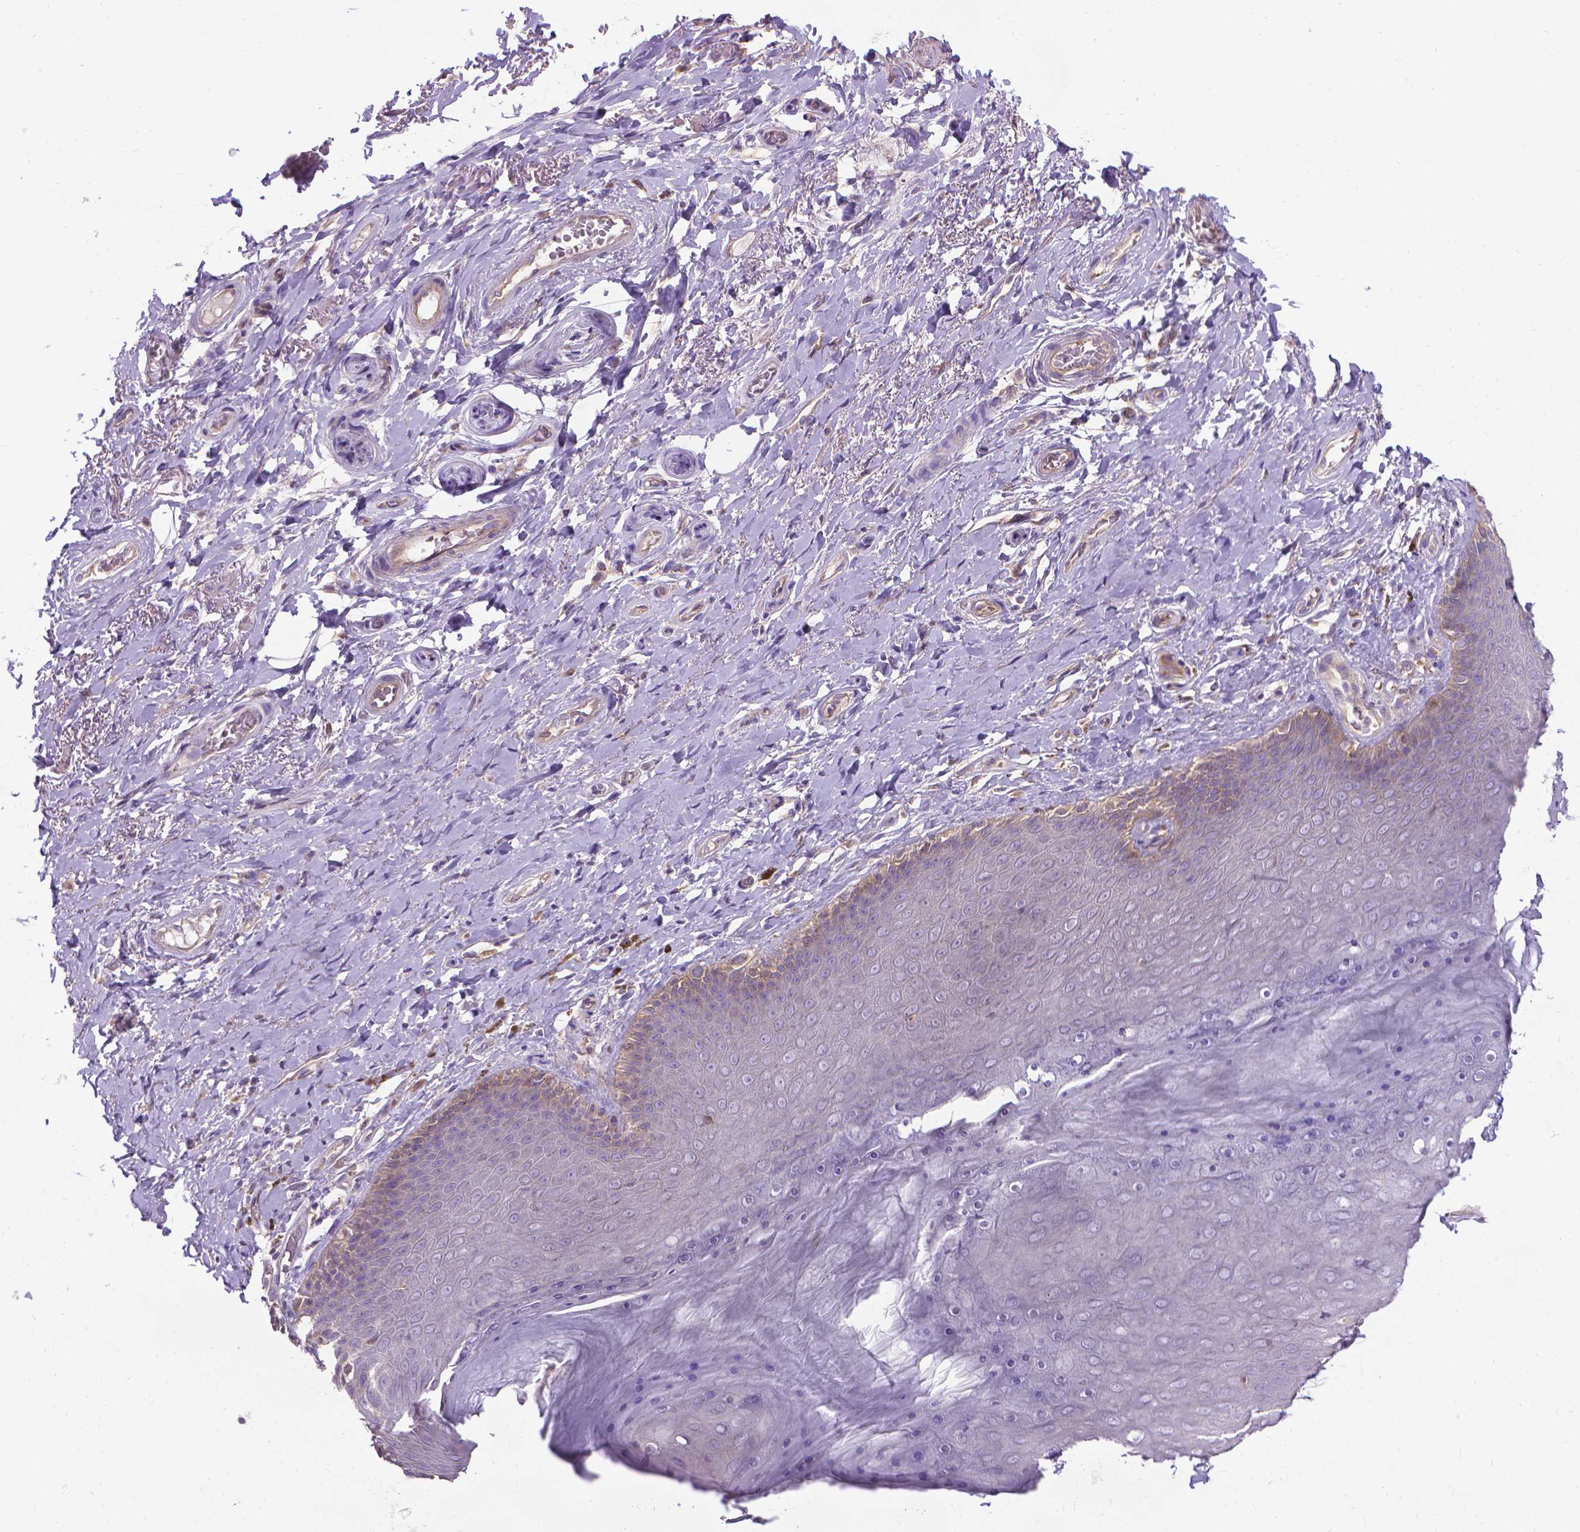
{"staining": {"intensity": "weak", "quantity": "<25%", "location": "cytoplasmic/membranous"}, "tissue": "adipose tissue", "cell_type": "Adipocytes", "image_type": "normal", "snomed": [{"axis": "morphology", "description": "Normal tissue, NOS"}, {"axis": "topography", "description": "Anal"}, {"axis": "topography", "description": "Peripheral nerve tissue"}], "caption": "This is an immunohistochemistry (IHC) image of normal human adipose tissue. There is no staining in adipocytes.", "gene": "CFAP299", "patient": {"sex": "male", "age": 53}}